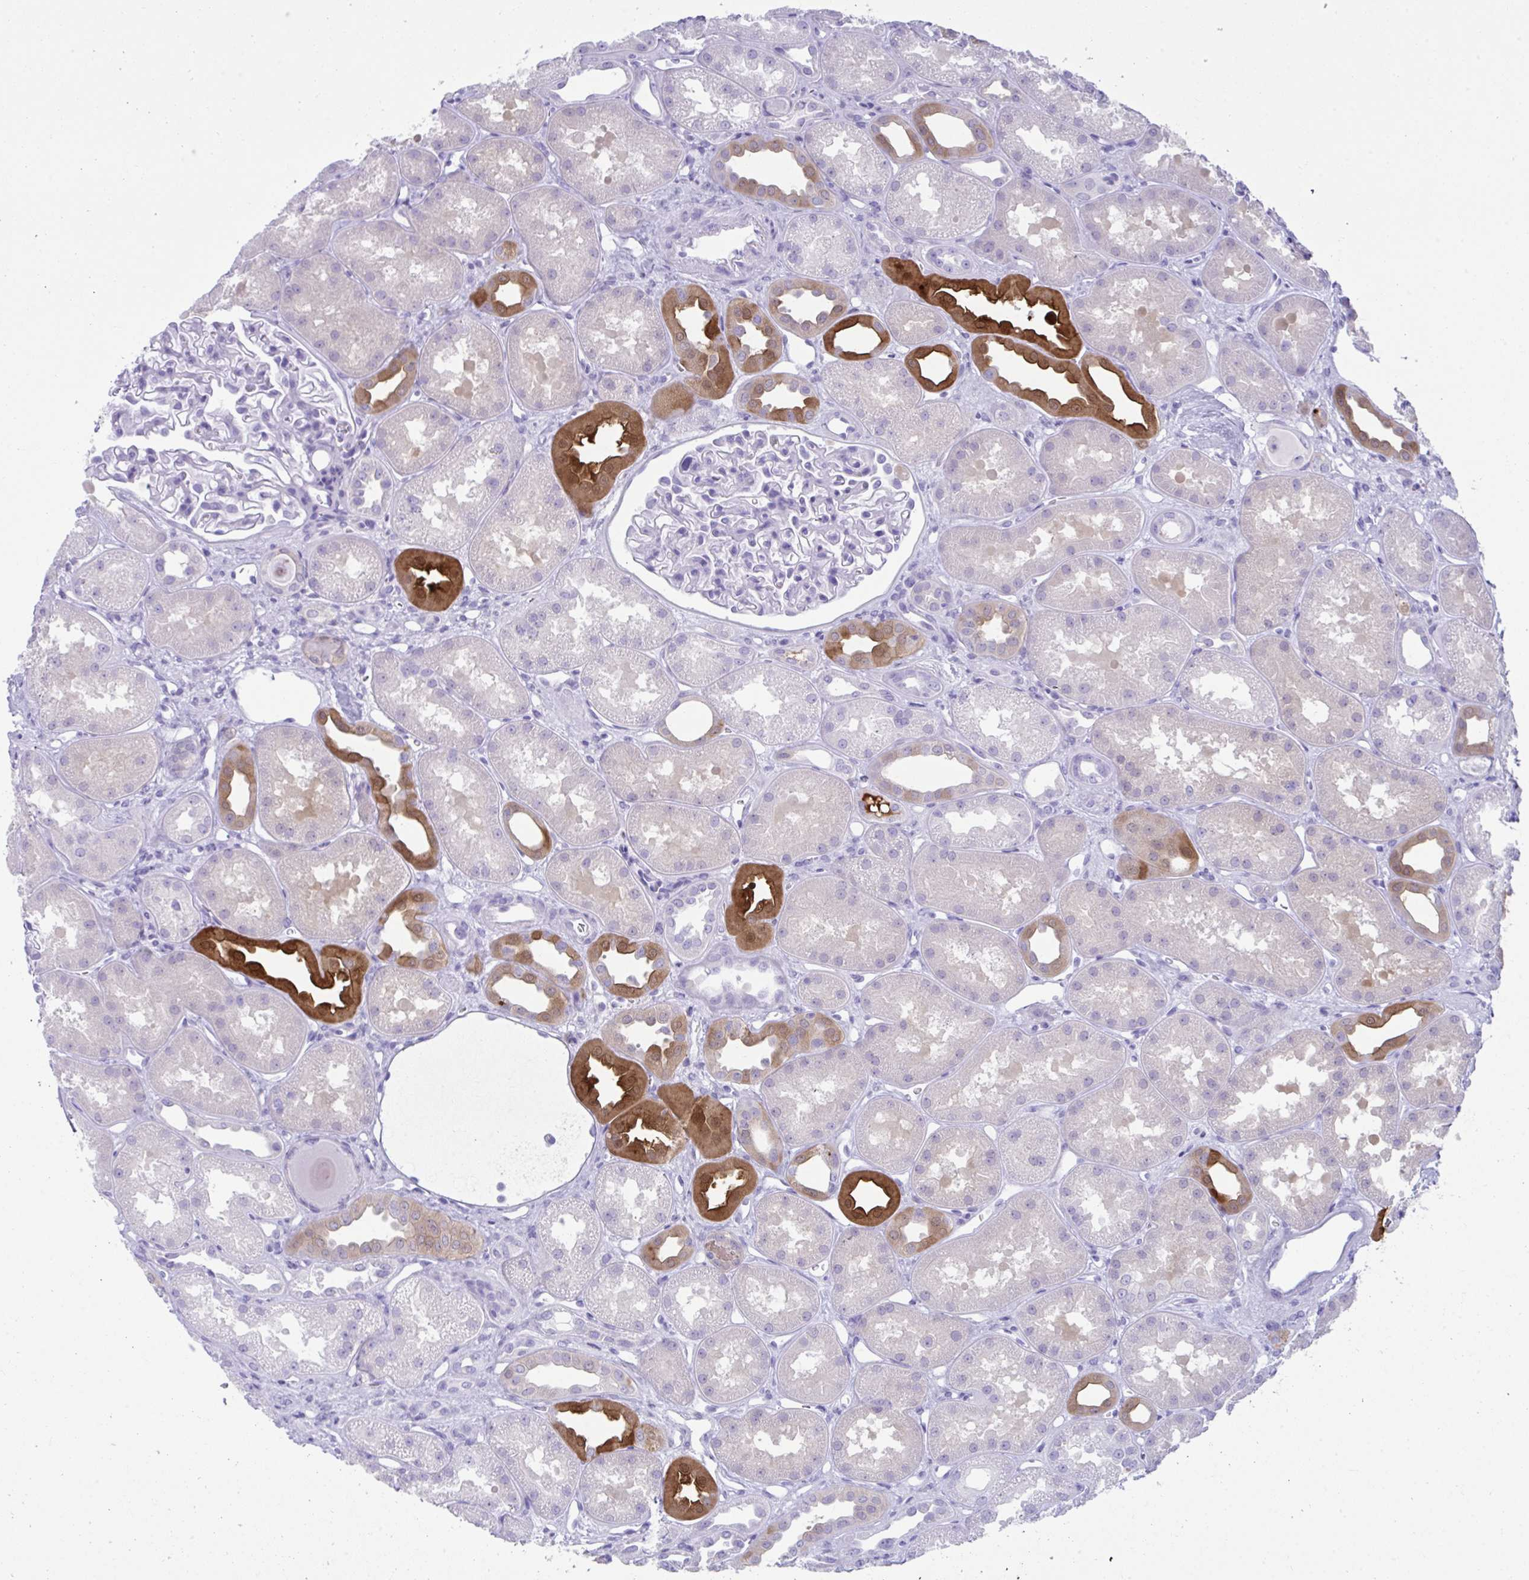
{"staining": {"intensity": "negative", "quantity": "none", "location": "none"}, "tissue": "kidney", "cell_type": "Cells in glomeruli", "image_type": "normal", "snomed": [{"axis": "morphology", "description": "Normal tissue, NOS"}, {"axis": "topography", "description": "Kidney"}], "caption": "This is a histopathology image of immunohistochemistry staining of unremarkable kidney, which shows no staining in cells in glomeruli.", "gene": "PSCA", "patient": {"sex": "male", "age": 61}}